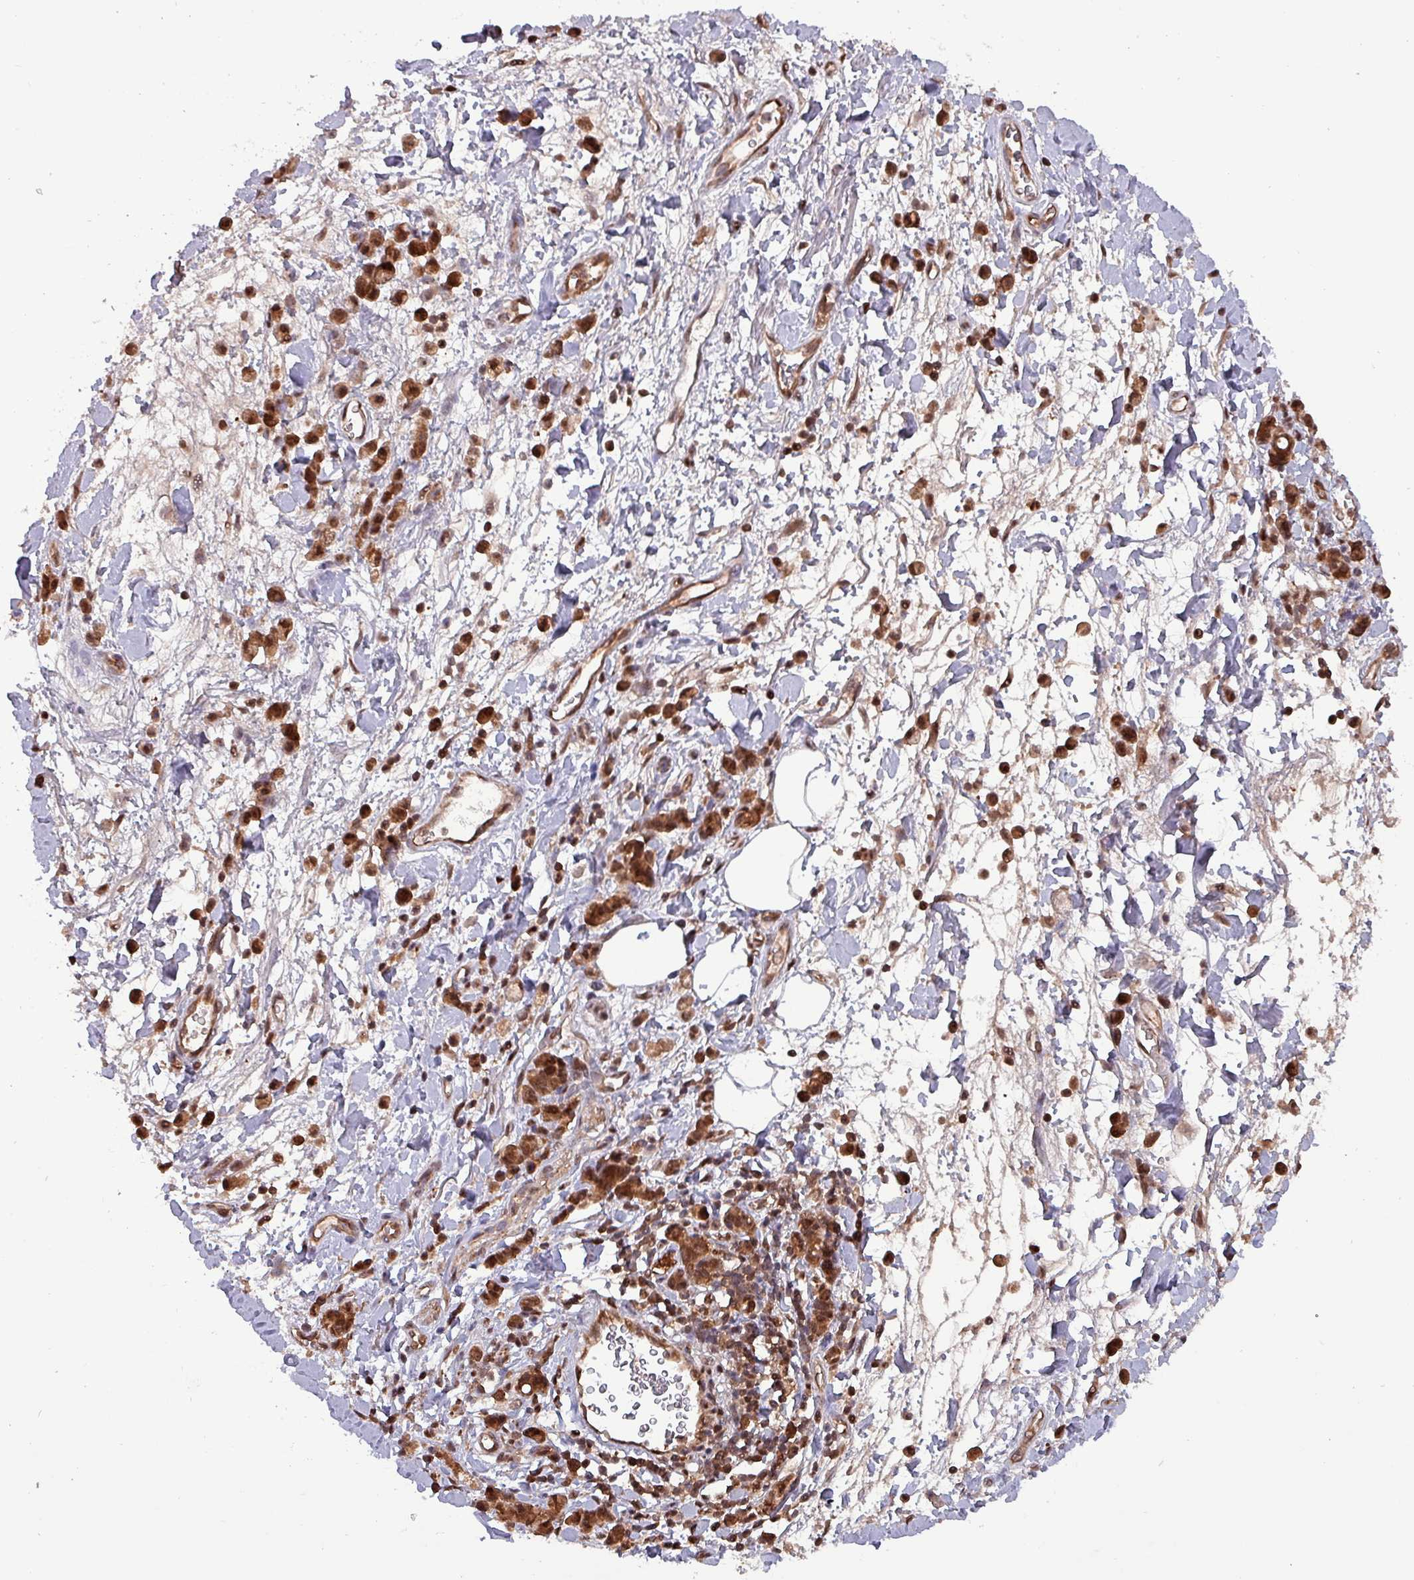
{"staining": {"intensity": "strong", "quantity": ">75%", "location": "cytoplasmic/membranous,nuclear"}, "tissue": "stomach cancer", "cell_type": "Tumor cells", "image_type": "cancer", "snomed": [{"axis": "morphology", "description": "Adenocarcinoma, NOS"}, {"axis": "topography", "description": "Stomach"}], "caption": "Strong cytoplasmic/membranous and nuclear positivity is seen in about >75% of tumor cells in stomach cancer (adenocarcinoma).", "gene": "PSMB8", "patient": {"sex": "male", "age": 77}}